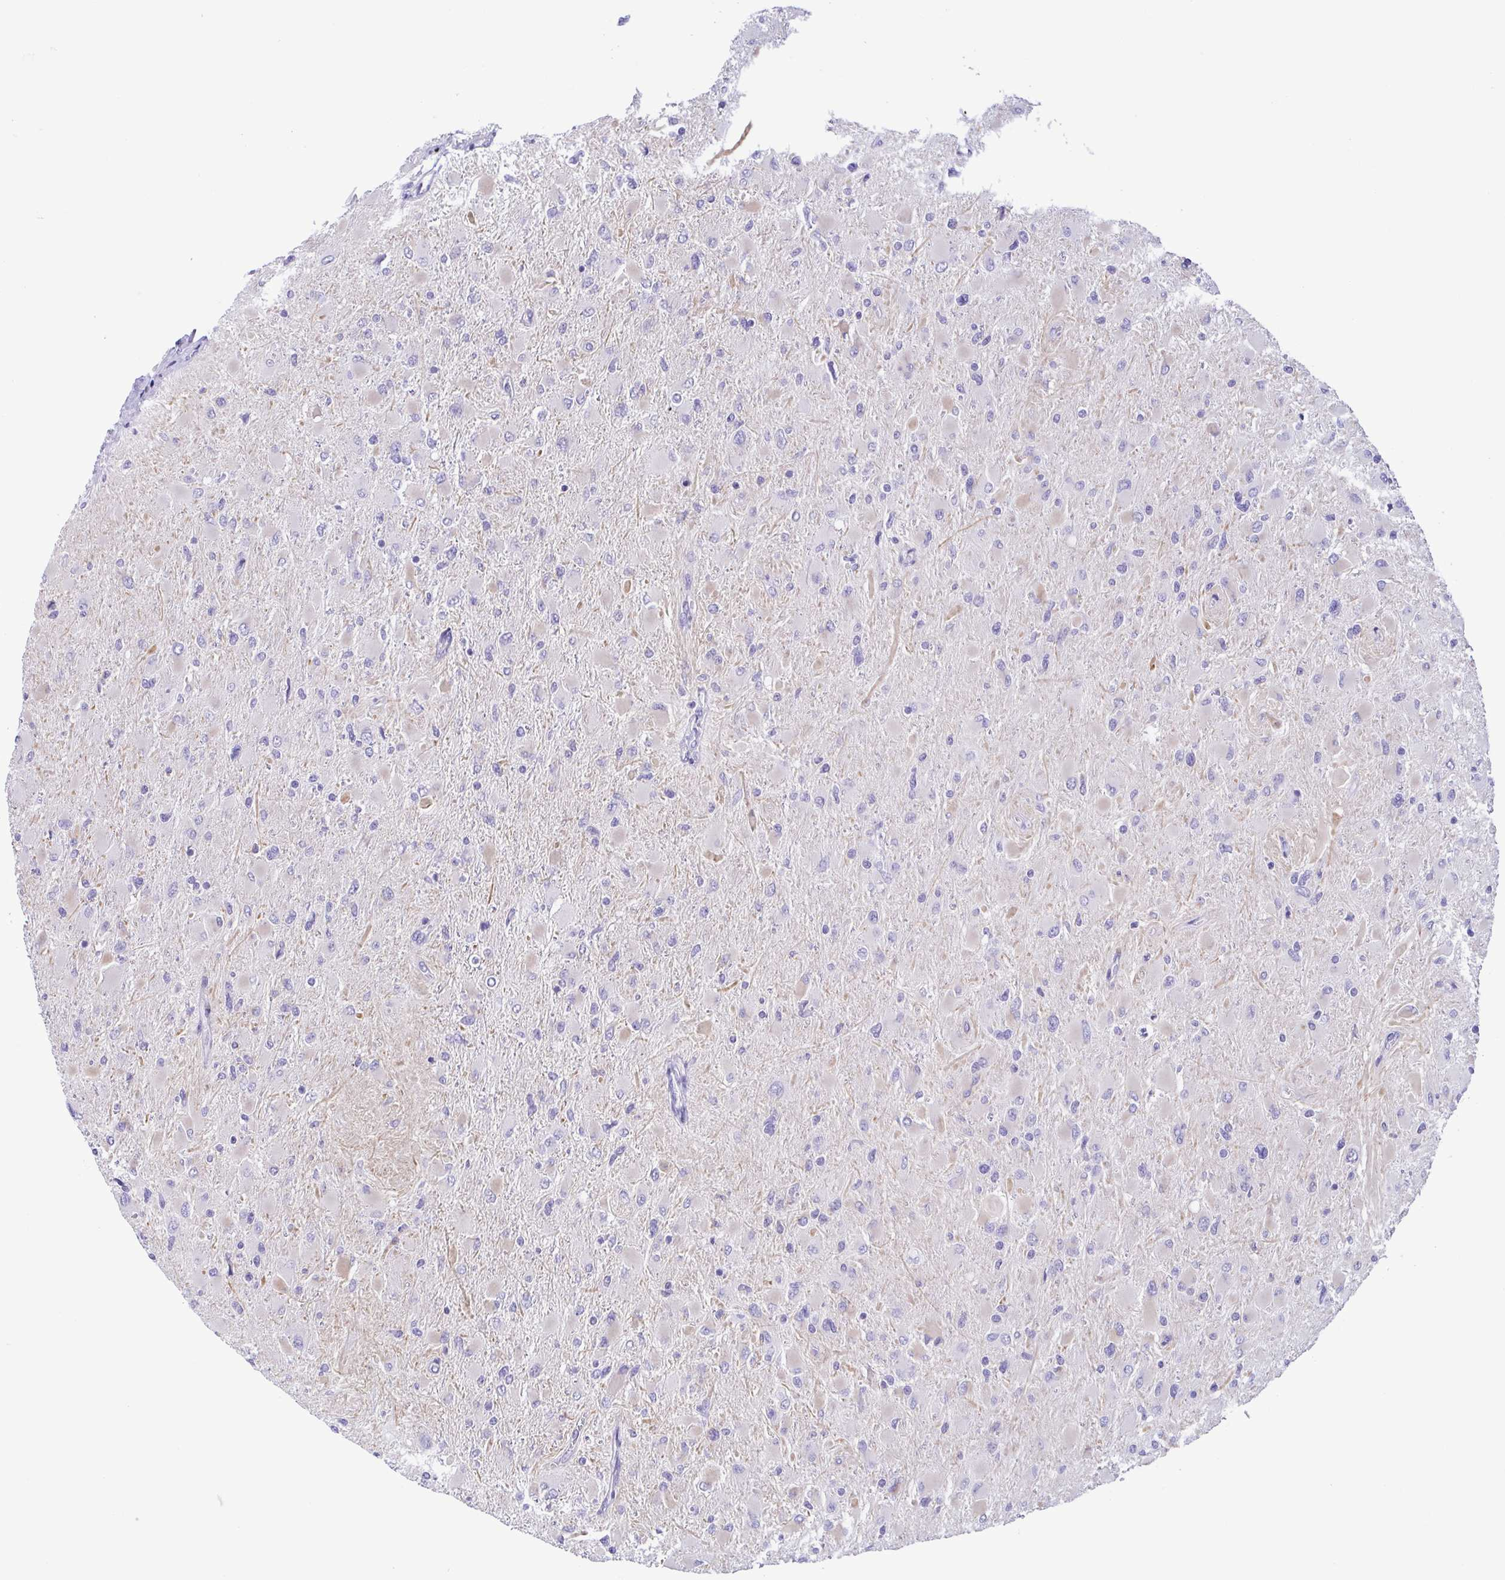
{"staining": {"intensity": "negative", "quantity": "none", "location": "none"}, "tissue": "glioma", "cell_type": "Tumor cells", "image_type": "cancer", "snomed": [{"axis": "morphology", "description": "Glioma, malignant, High grade"}, {"axis": "topography", "description": "Cerebral cortex"}], "caption": "DAB immunohistochemical staining of malignant glioma (high-grade) shows no significant positivity in tumor cells.", "gene": "MYL7", "patient": {"sex": "female", "age": 36}}